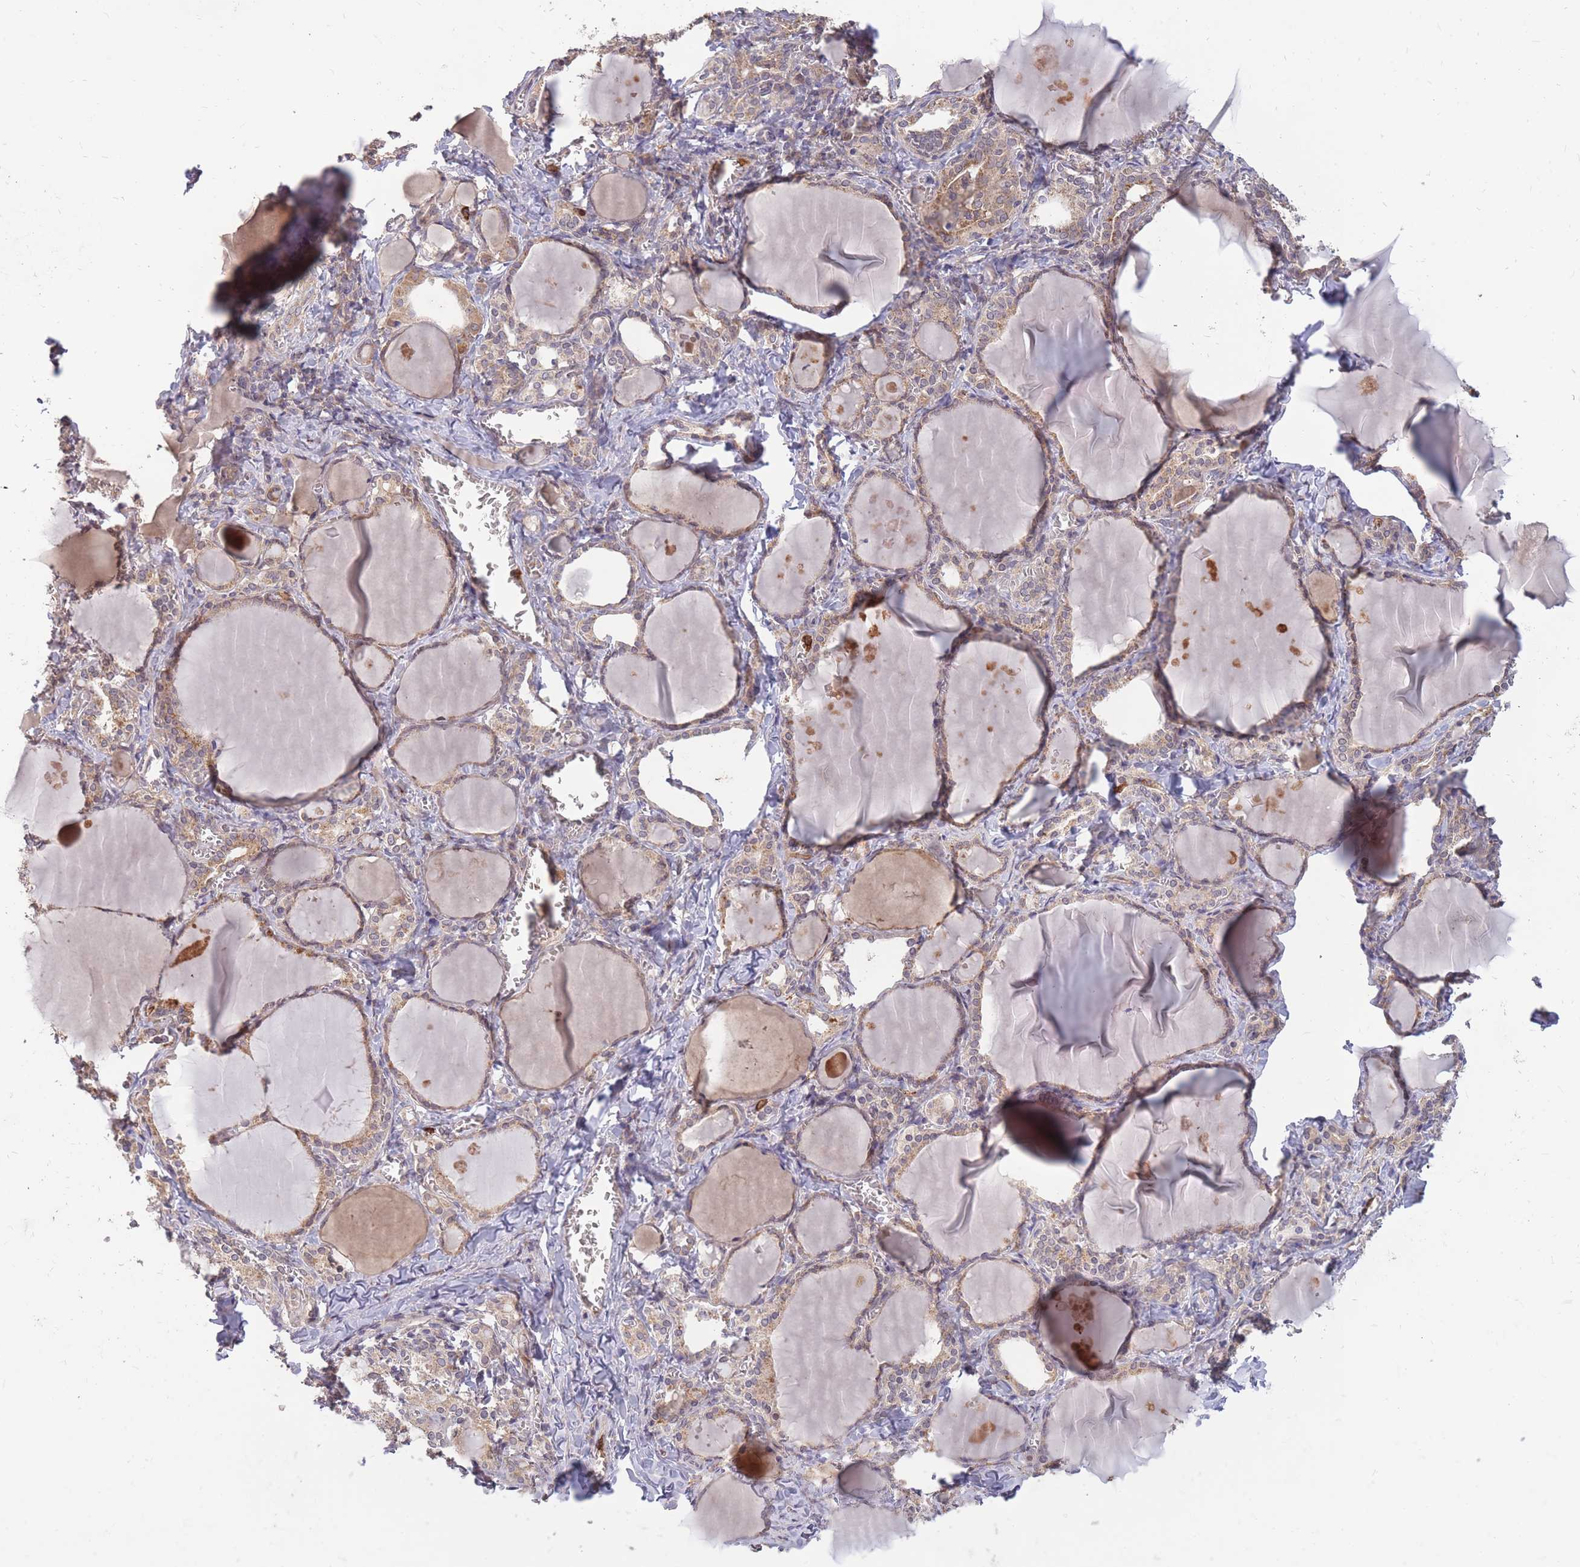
{"staining": {"intensity": "moderate", "quantity": ">75%", "location": "cytoplasmic/membranous"}, "tissue": "thyroid gland", "cell_type": "Glandular cells", "image_type": "normal", "snomed": [{"axis": "morphology", "description": "Normal tissue, NOS"}, {"axis": "topography", "description": "Thyroid gland"}], "caption": "Immunohistochemistry image of benign thyroid gland: human thyroid gland stained using immunohistochemistry reveals medium levels of moderate protein expression localized specifically in the cytoplasmic/membranous of glandular cells, appearing as a cytoplasmic/membranous brown color.", "gene": "IGF2BP2", "patient": {"sex": "female", "age": 42}}